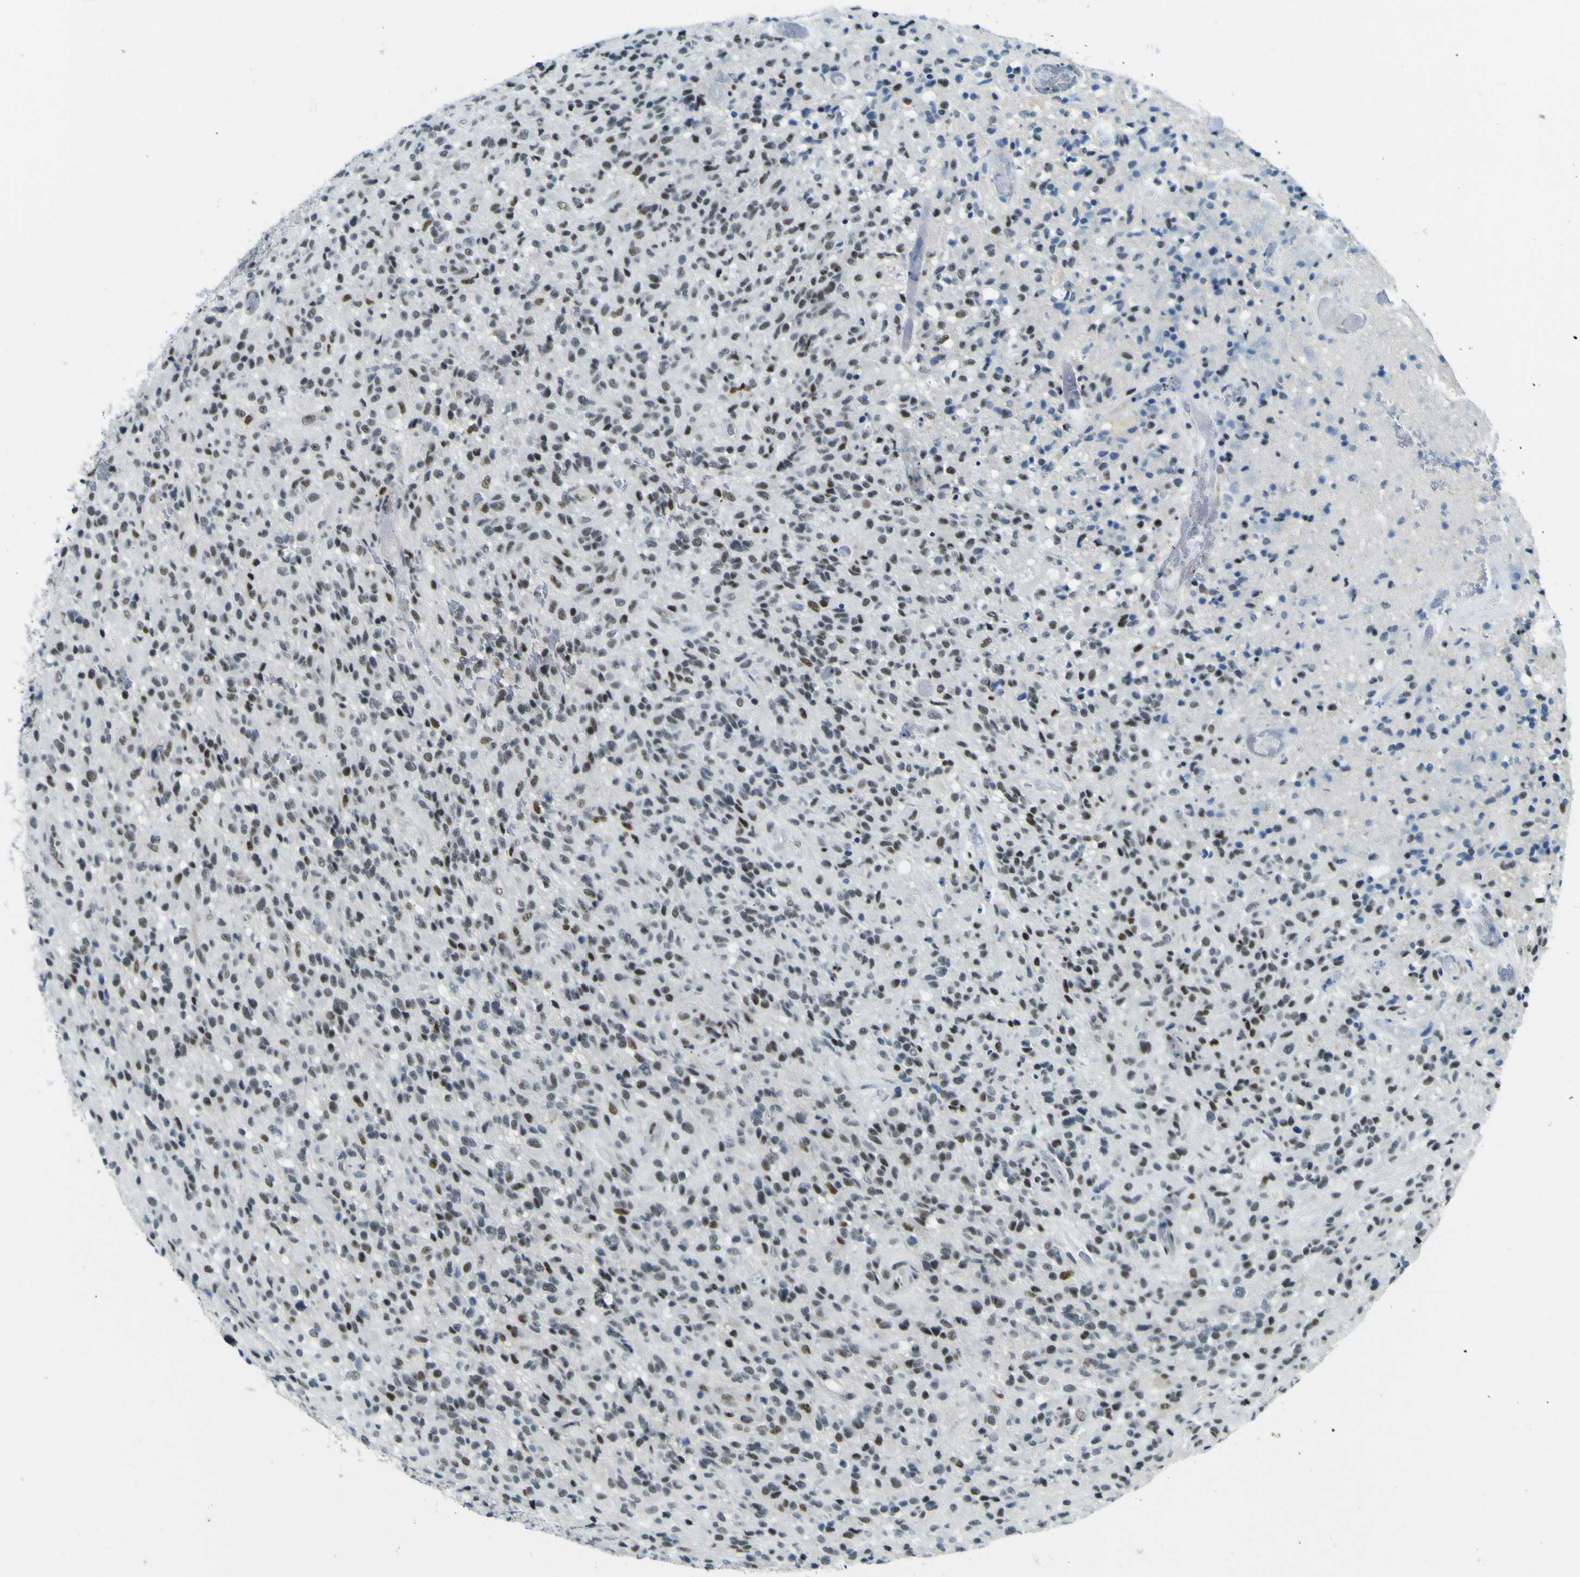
{"staining": {"intensity": "weak", "quantity": "<25%", "location": "nuclear"}, "tissue": "glioma", "cell_type": "Tumor cells", "image_type": "cancer", "snomed": [{"axis": "morphology", "description": "Glioma, malignant, High grade"}, {"axis": "topography", "description": "Brain"}], "caption": "The IHC histopathology image has no significant positivity in tumor cells of glioma tissue. (DAB immunohistochemistry (IHC), high magnification).", "gene": "CEBPG", "patient": {"sex": "male", "age": 71}}